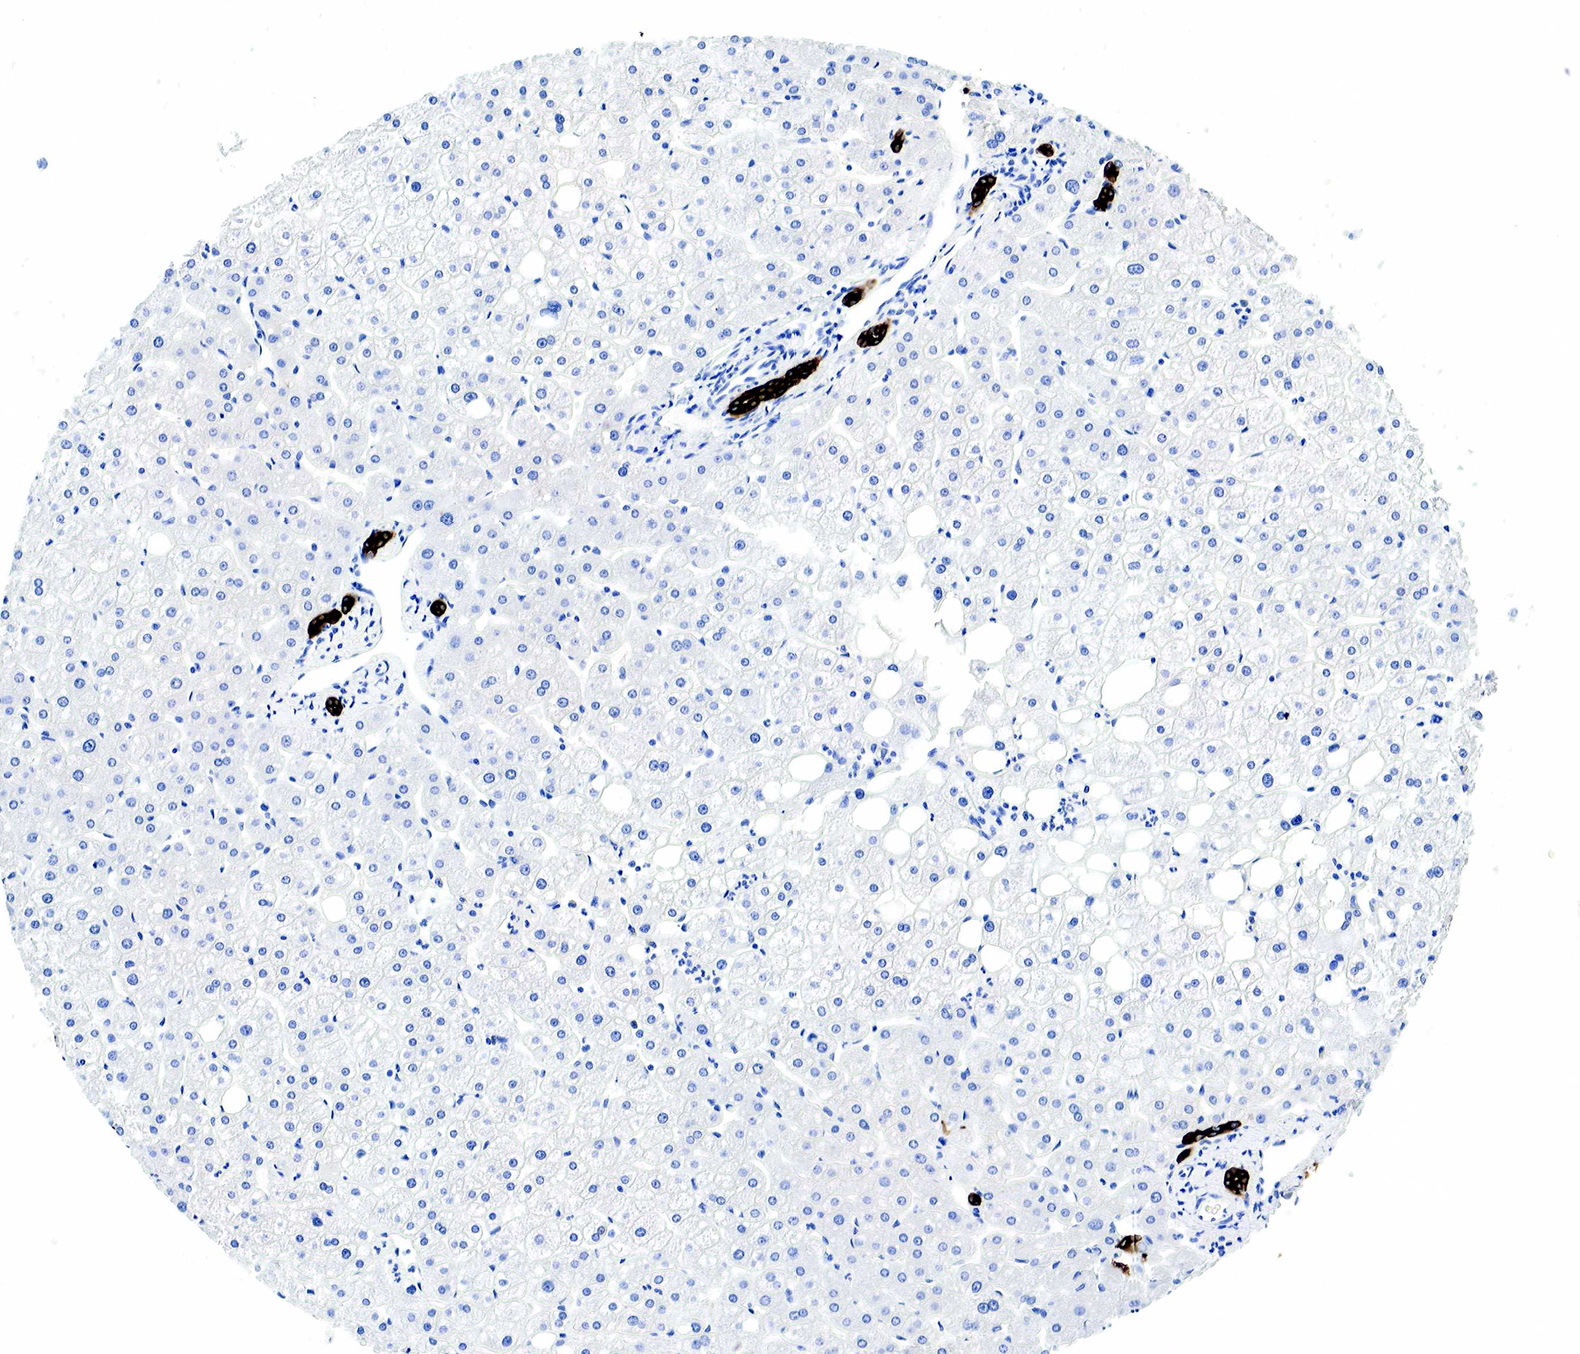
{"staining": {"intensity": "strong", "quantity": ">75%", "location": "cytoplasmic/membranous"}, "tissue": "liver", "cell_type": "Cholangiocytes", "image_type": "normal", "snomed": [{"axis": "morphology", "description": "Normal tissue, NOS"}, {"axis": "topography", "description": "Liver"}], "caption": "Strong cytoplasmic/membranous staining for a protein is appreciated in about >75% of cholangiocytes of benign liver using immunohistochemistry.", "gene": "KRT7", "patient": {"sex": "male", "age": 35}}